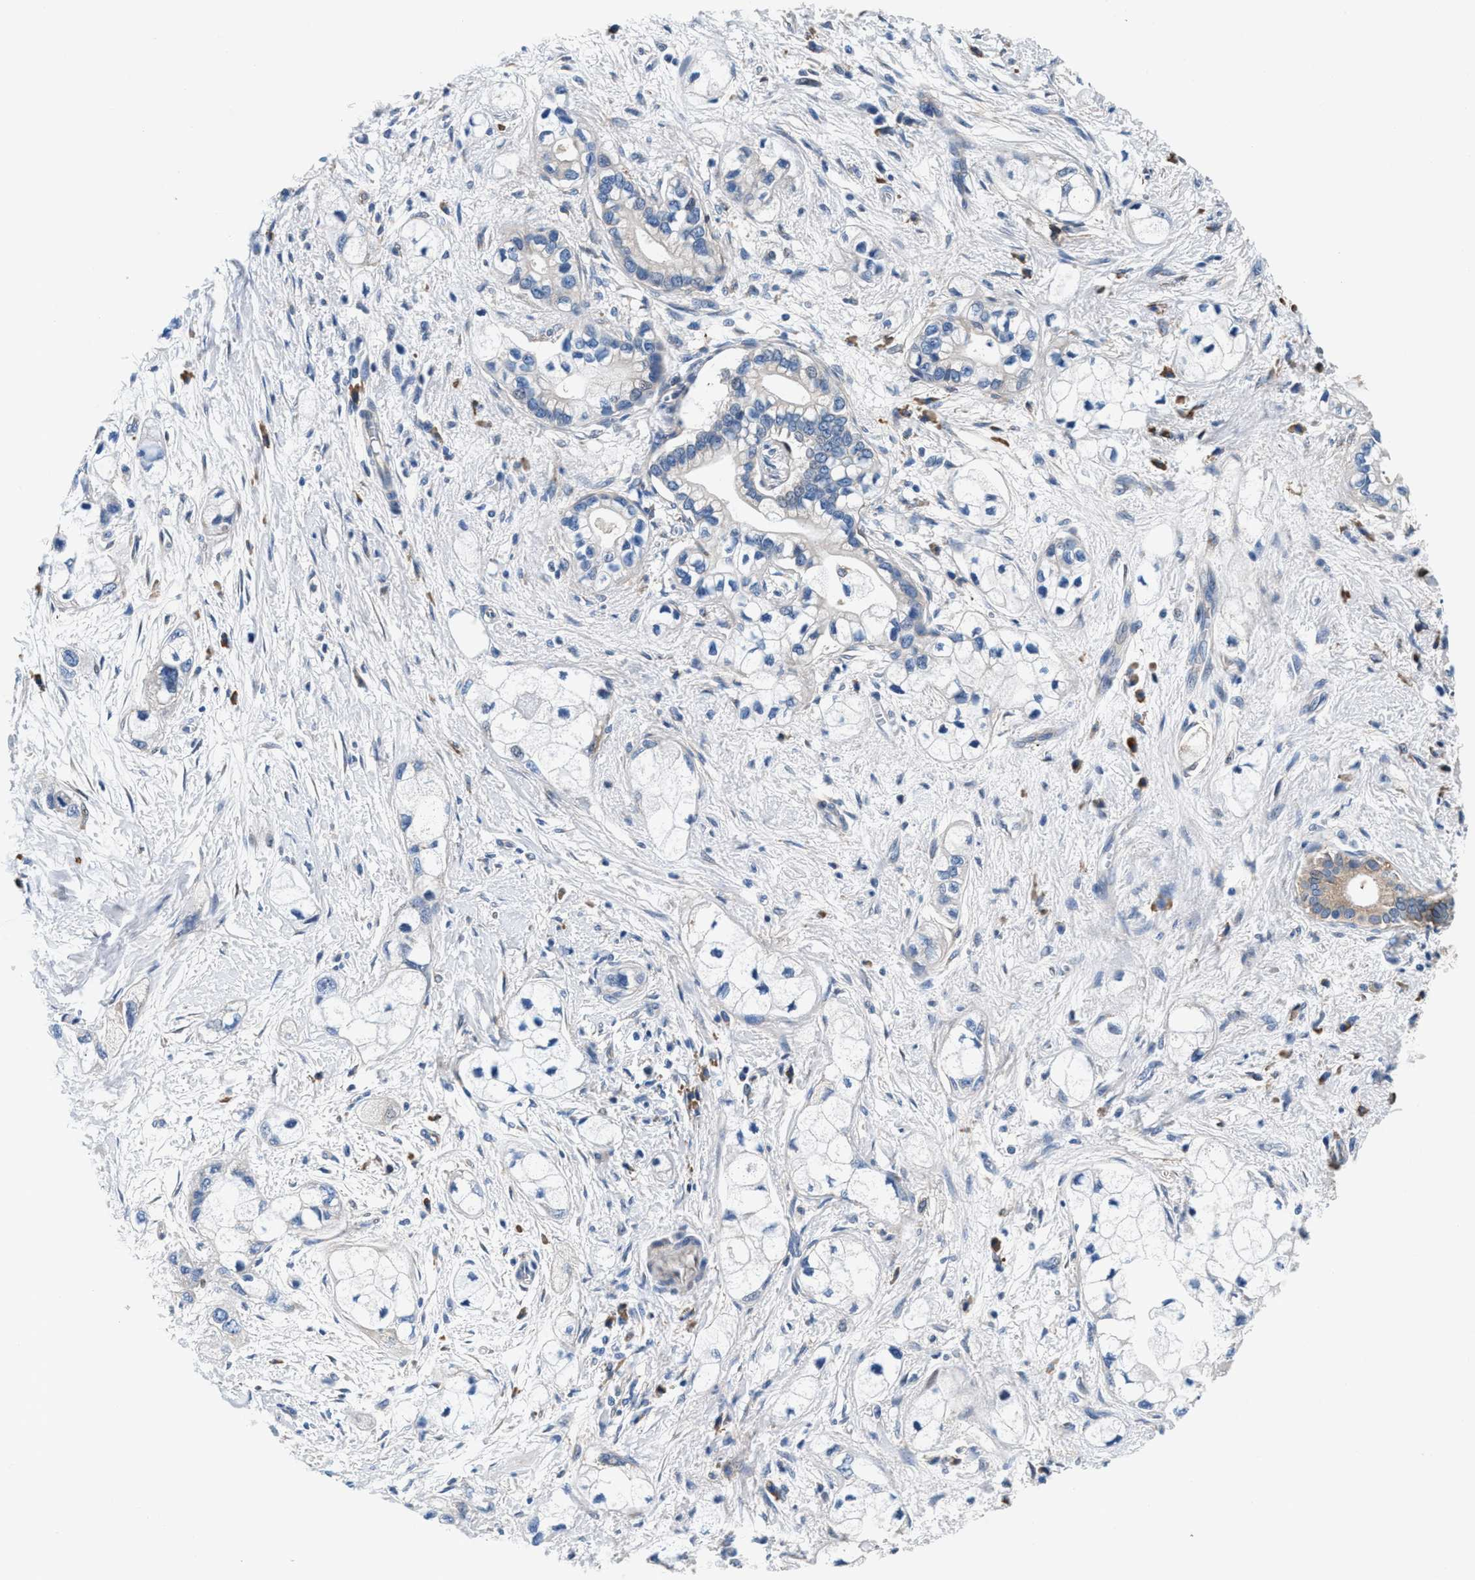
{"staining": {"intensity": "negative", "quantity": "none", "location": "none"}, "tissue": "pancreatic cancer", "cell_type": "Tumor cells", "image_type": "cancer", "snomed": [{"axis": "morphology", "description": "Adenocarcinoma, NOS"}, {"axis": "topography", "description": "Pancreas"}], "caption": "This is a photomicrograph of immunohistochemistry (IHC) staining of pancreatic cancer, which shows no positivity in tumor cells.", "gene": "SLFN11", "patient": {"sex": "male", "age": 74}}